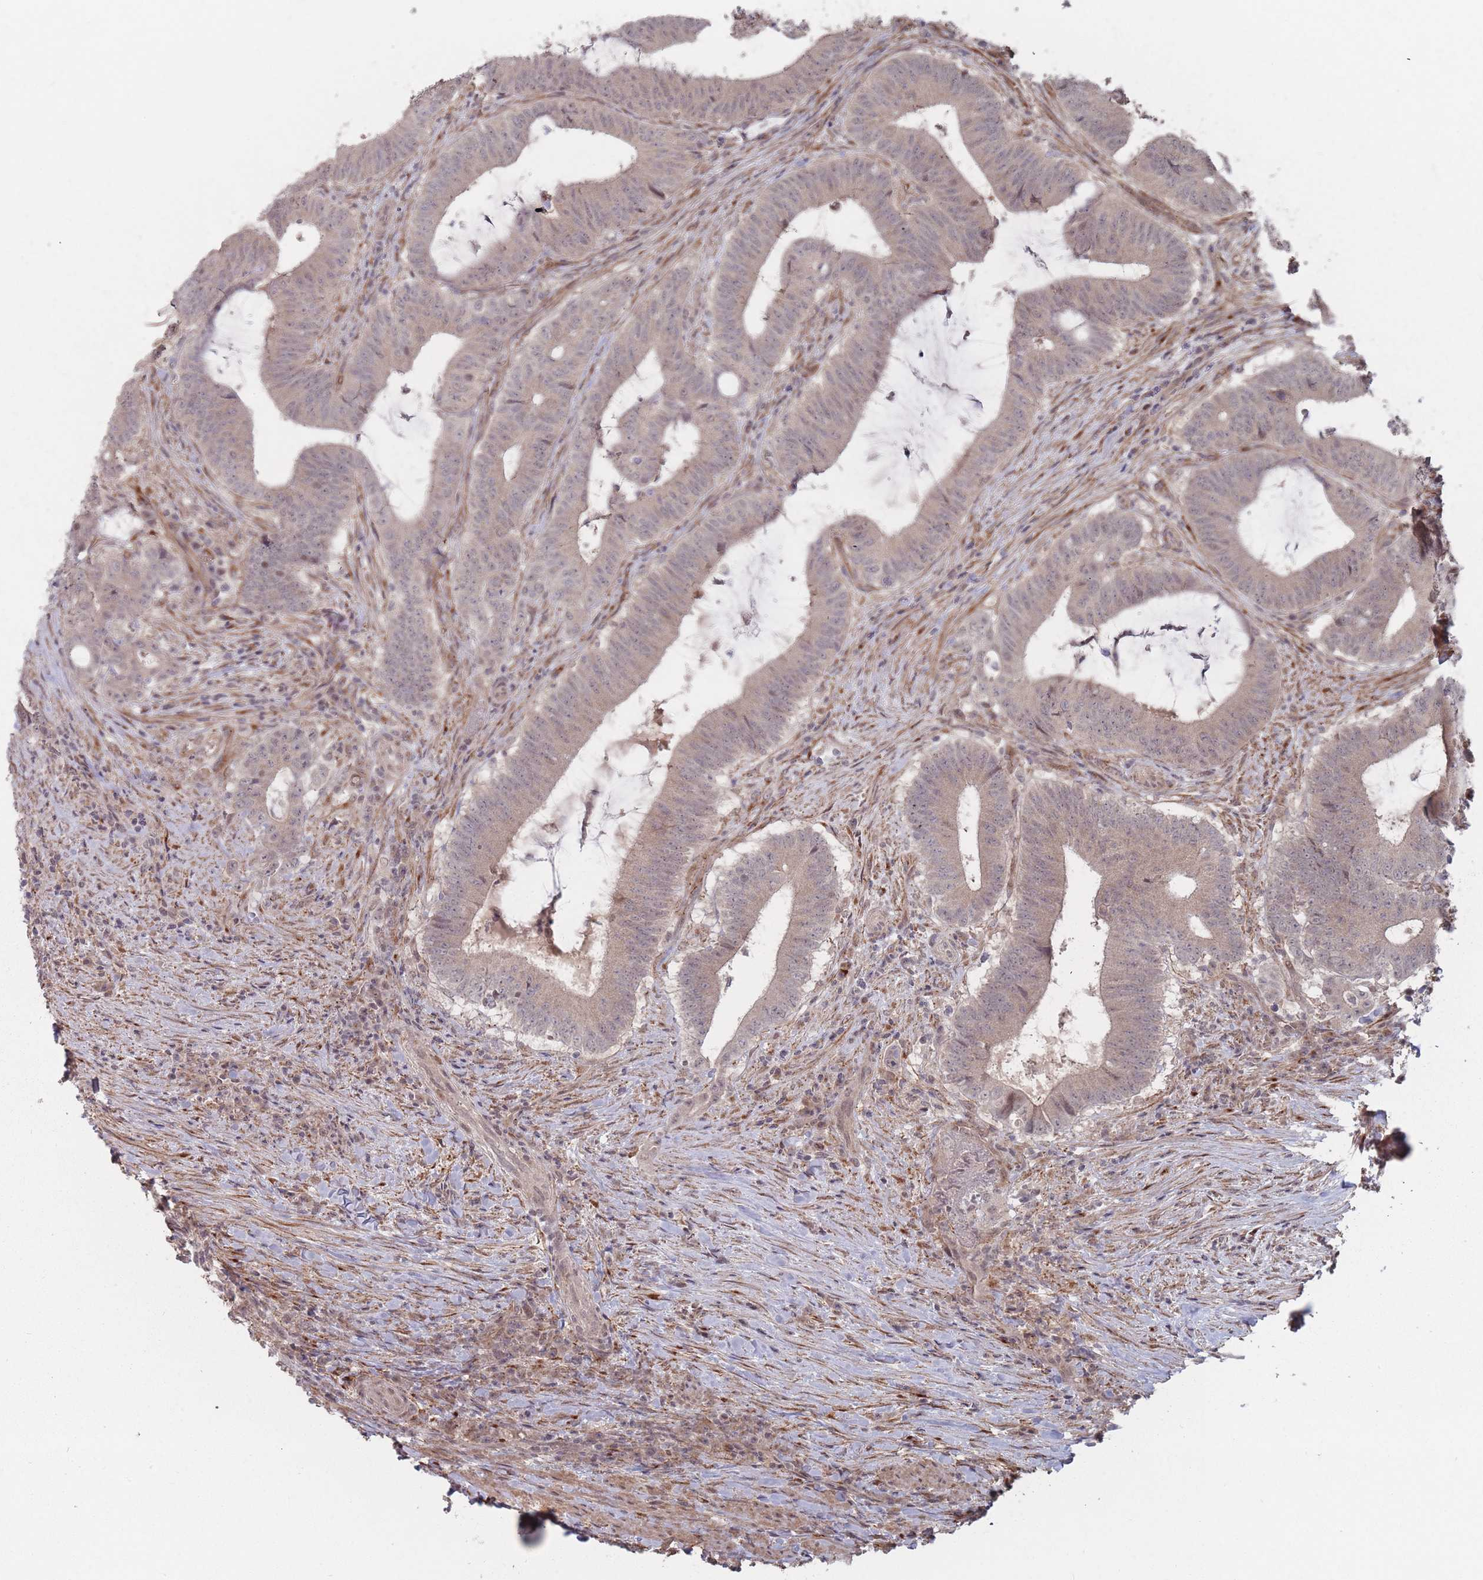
{"staining": {"intensity": "weak", "quantity": "25%-75%", "location": "cytoplasmic/membranous,nuclear"}, "tissue": "colorectal cancer", "cell_type": "Tumor cells", "image_type": "cancer", "snomed": [{"axis": "morphology", "description": "Adenocarcinoma, NOS"}, {"axis": "topography", "description": "Colon"}], "caption": "Human colorectal adenocarcinoma stained with a brown dye displays weak cytoplasmic/membranous and nuclear positive positivity in about 25%-75% of tumor cells.", "gene": "CNTRL", "patient": {"sex": "female", "age": 43}}